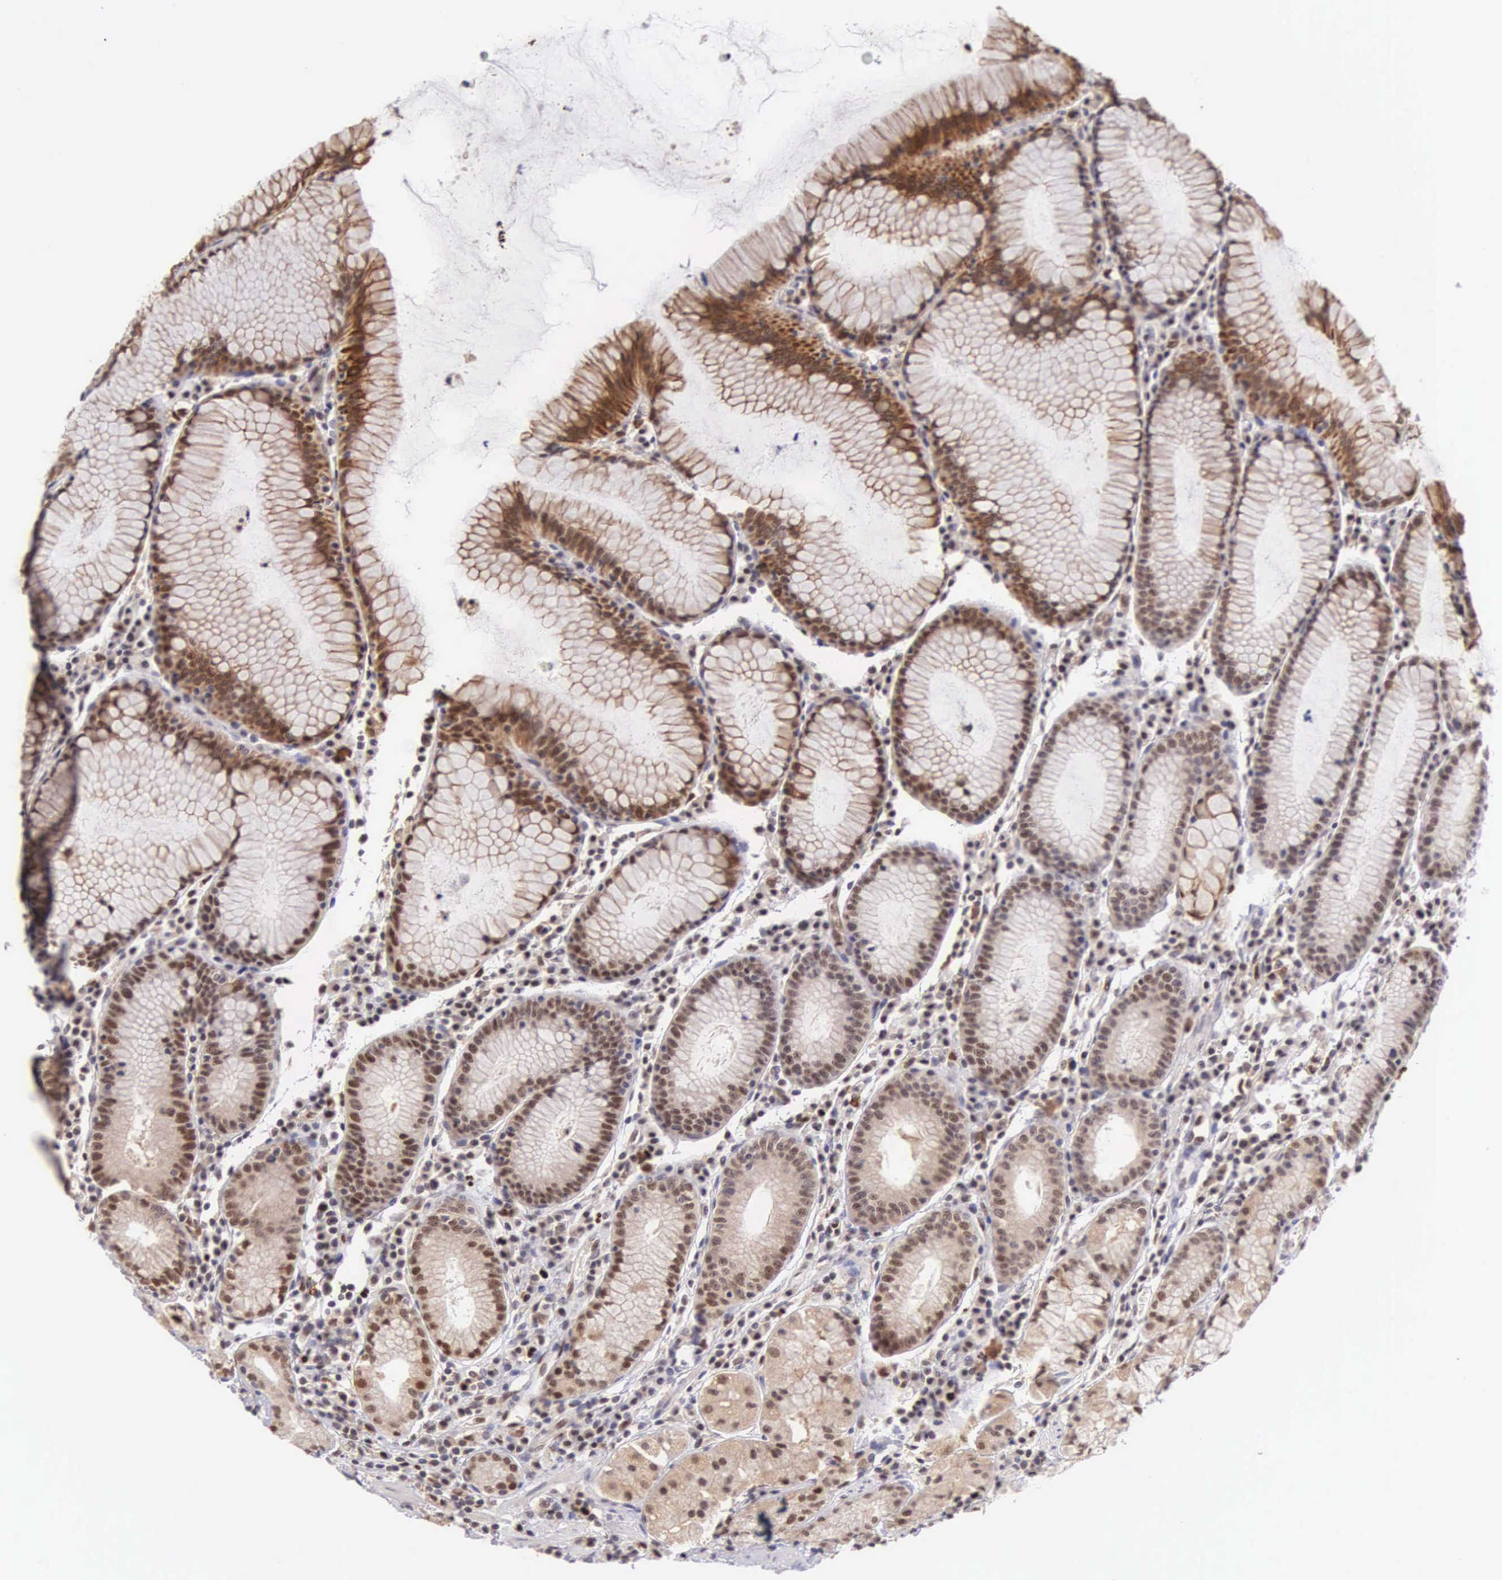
{"staining": {"intensity": "strong", "quantity": ">75%", "location": "nuclear"}, "tissue": "stomach", "cell_type": "Glandular cells", "image_type": "normal", "snomed": [{"axis": "morphology", "description": "Normal tissue, NOS"}, {"axis": "topography", "description": "Stomach, lower"}], "caption": "Immunohistochemistry (IHC) image of unremarkable stomach stained for a protein (brown), which displays high levels of strong nuclear expression in about >75% of glandular cells.", "gene": "GRK3", "patient": {"sex": "female", "age": 43}}